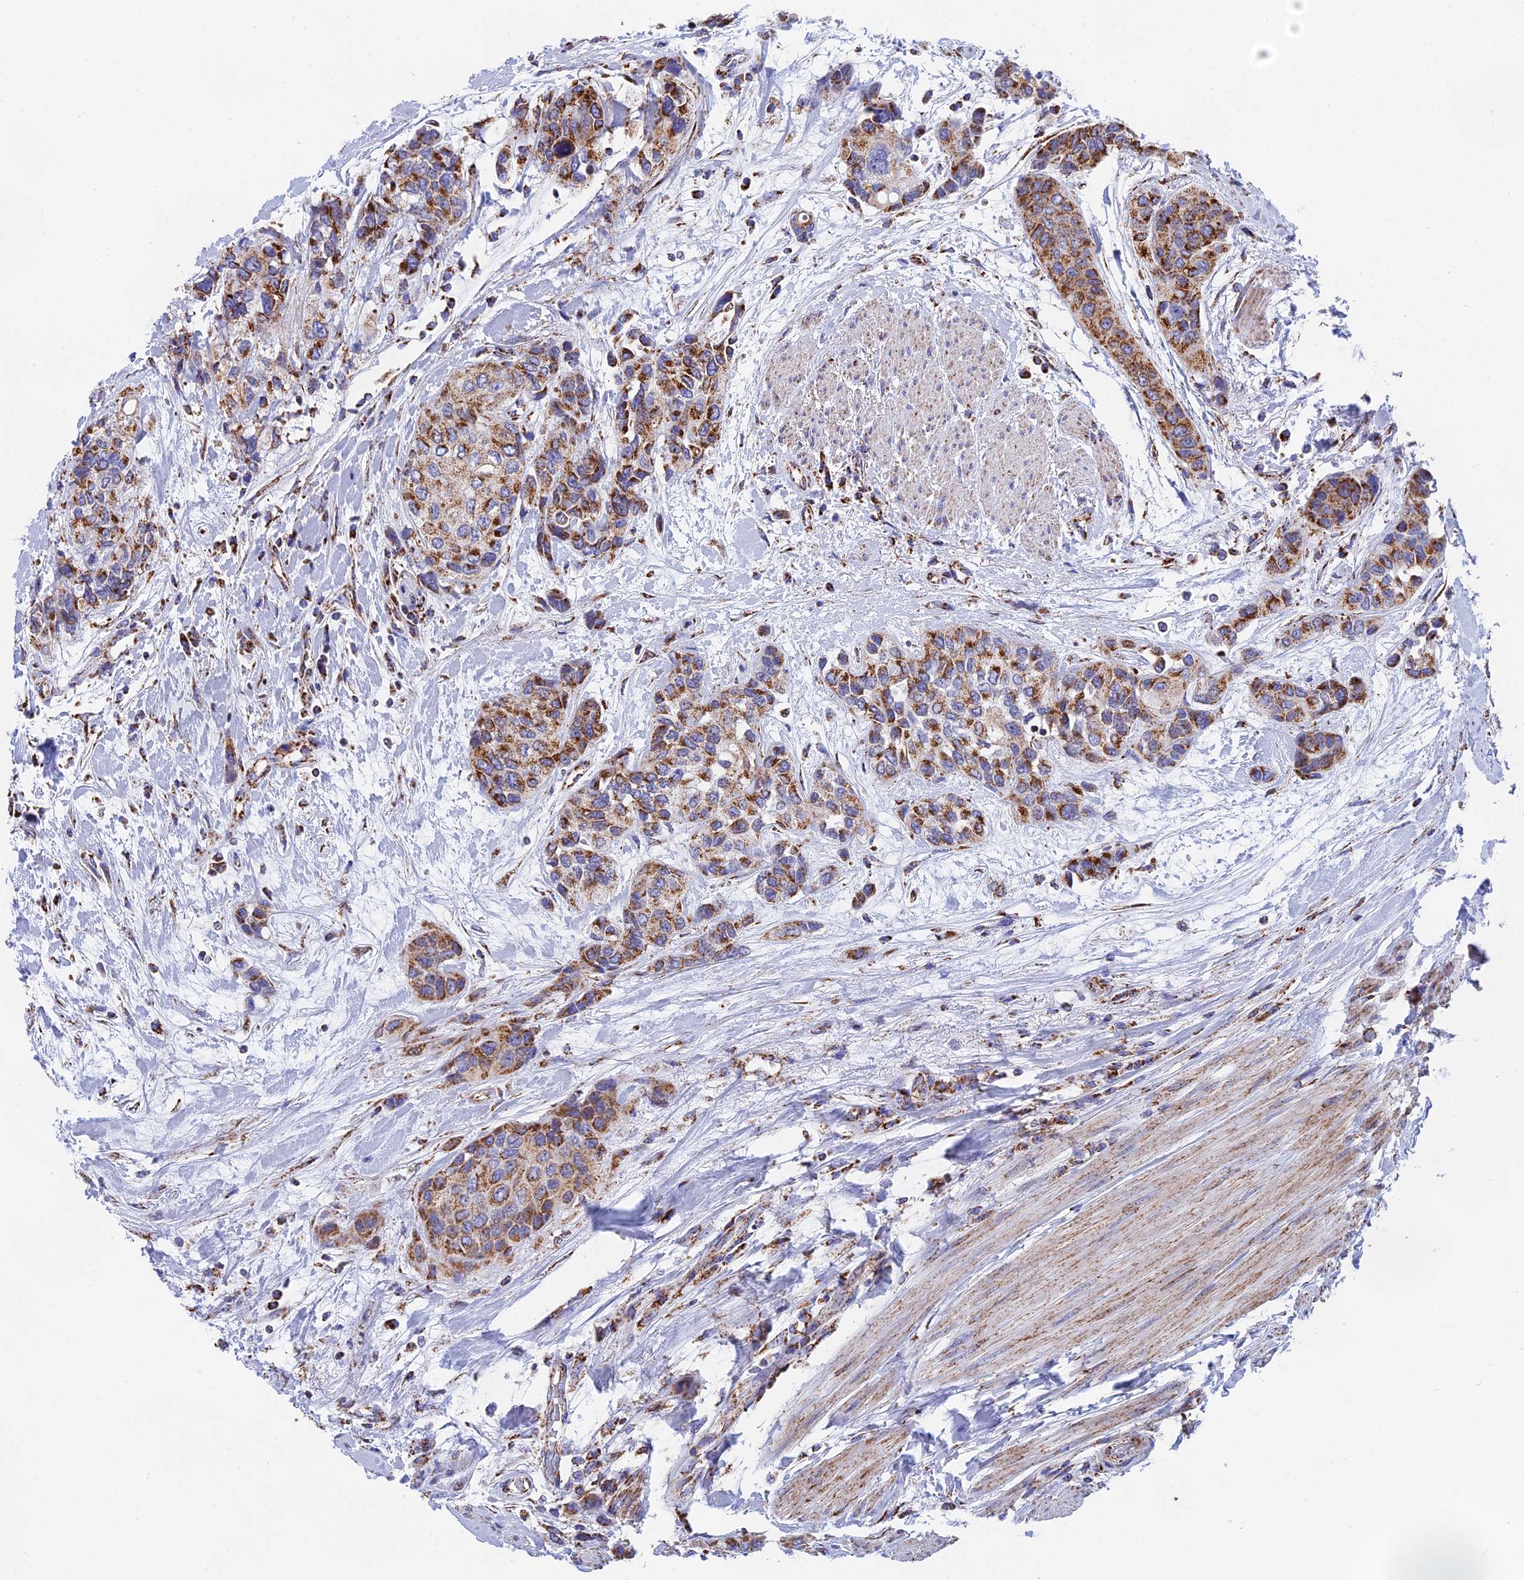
{"staining": {"intensity": "strong", "quantity": "25%-75%", "location": "cytoplasmic/membranous"}, "tissue": "urothelial cancer", "cell_type": "Tumor cells", "image_type": "cancer", "snomed": [{"axis": "morphology", "description": "Normal tissue, NOS"}, {"axis": "morphology", "description": "Urothelial carcinoma, High grade"}, {"axis": "topography", "description": "Vascular tissue"}, {"axis": "topography", "description": "Urinary bladder"}], "caption": "The image reveals staining of urothelial cancer, revealing strong cytoplasmic/membranous protein expression (brown color) within tumor cells. Ihc stains the protein of interest in brown and the nuclei are stained blue.", "gene": "NDUFA5", "patient": {"sex": "female", "age": 56}}